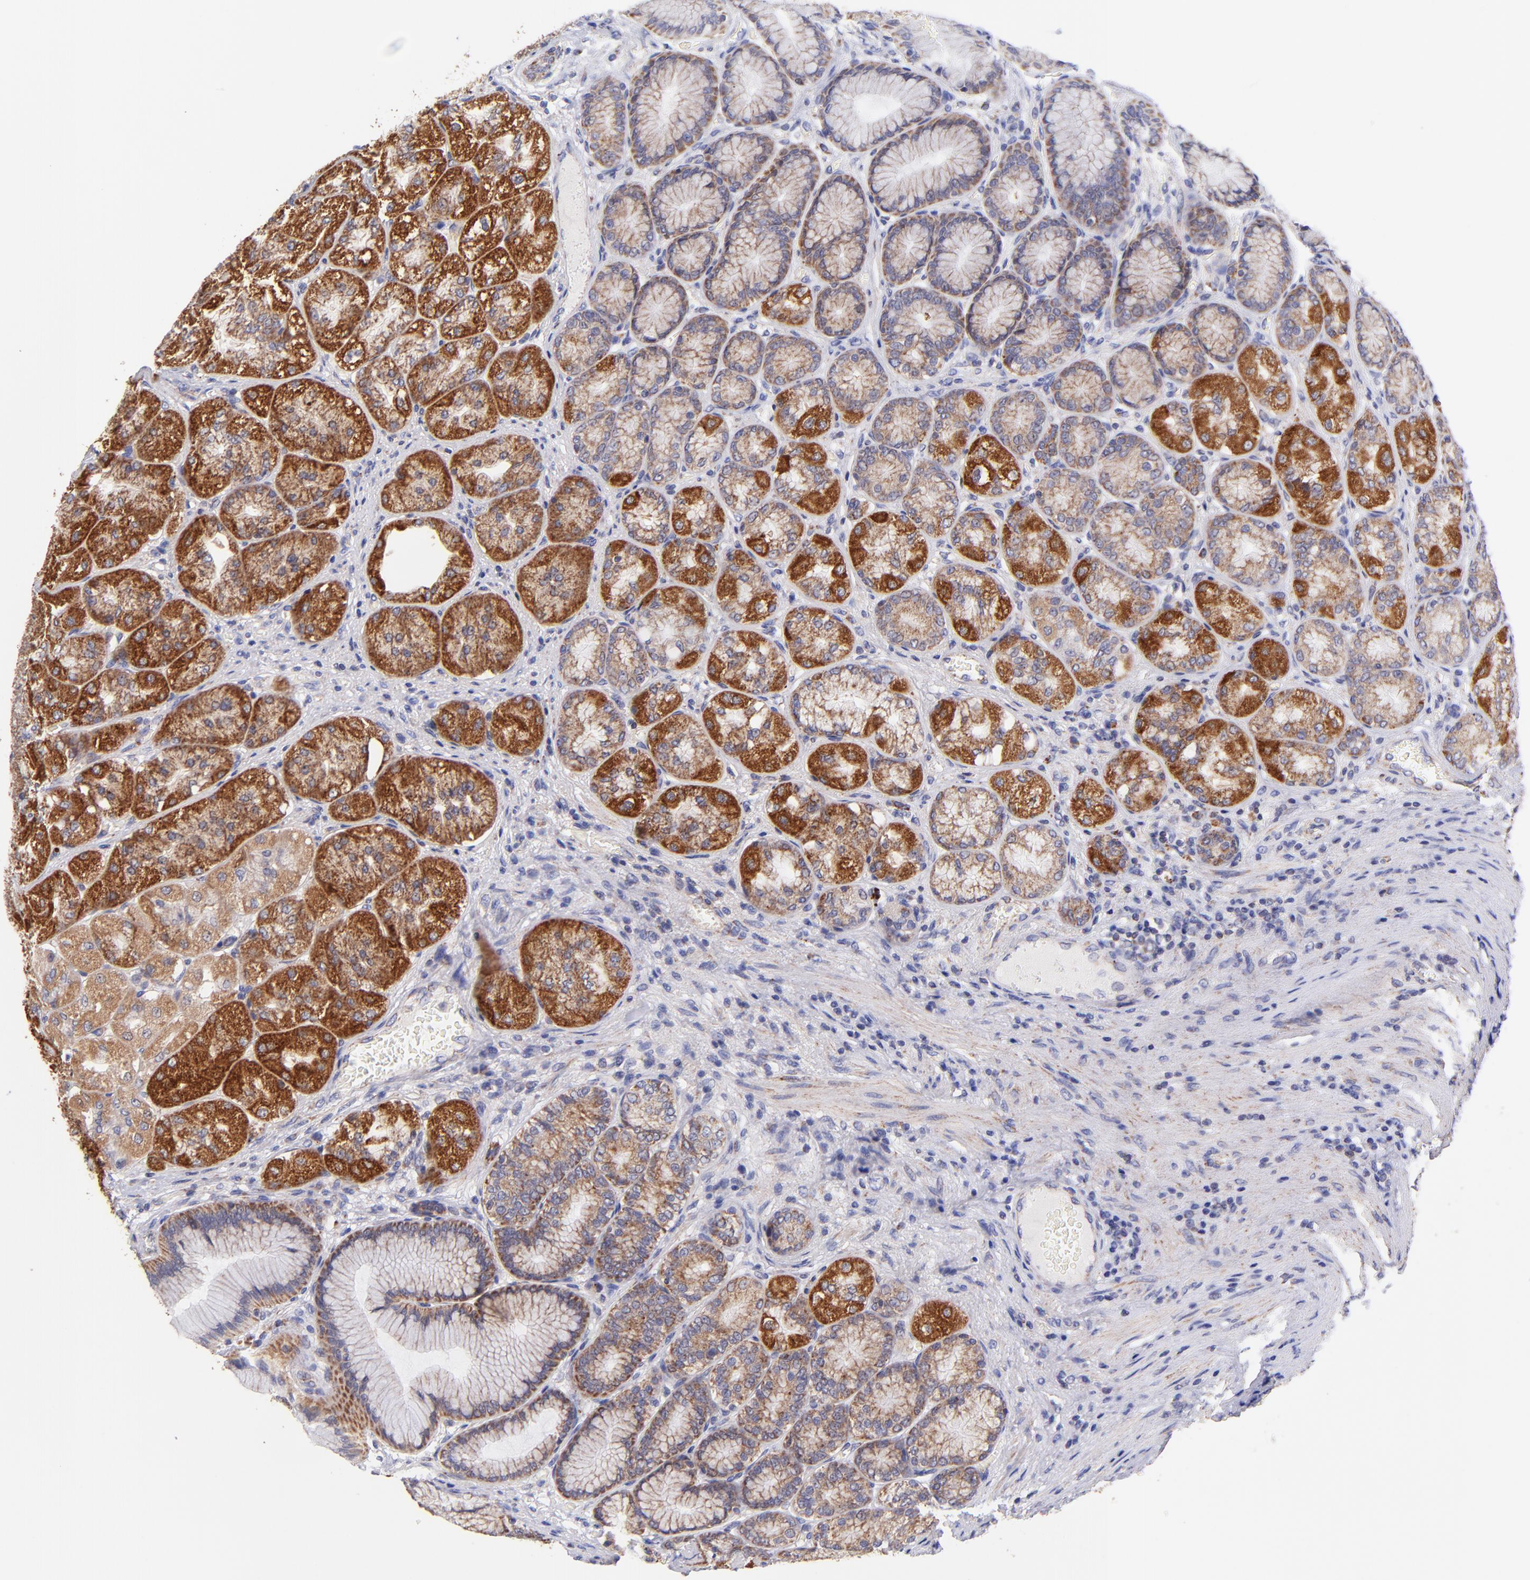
{"staining": {"intensity": "moderate", "quantity": ">75%", "location": "cytoplasmic/membranous"}, "tissue": "stomach", "cell_type": "Glandular cells", "image_type": "normal", "snomed": [{"axis": "morphology", "description": "Normal tissue, NOS"}, {"axis": "morphology", "description": "Adenocarcinoma, NOS"}, {"axis": "topography", "description": "Stomach"}, {"axis": "topography", "description": "Stomach, lower"}], "caption": "DAB (3,3'-diaminobenzidine) immunohistochemical staining of unremarkable stomach reveals moderate cytoplasmic/membranous protein staining in approximately >75% of glandular cells. (DAB IHC, brown staining for protein, blue staining for nuclei).", "gene": "NDUFB7", "patient": {"sex": "female", "age": 65}}